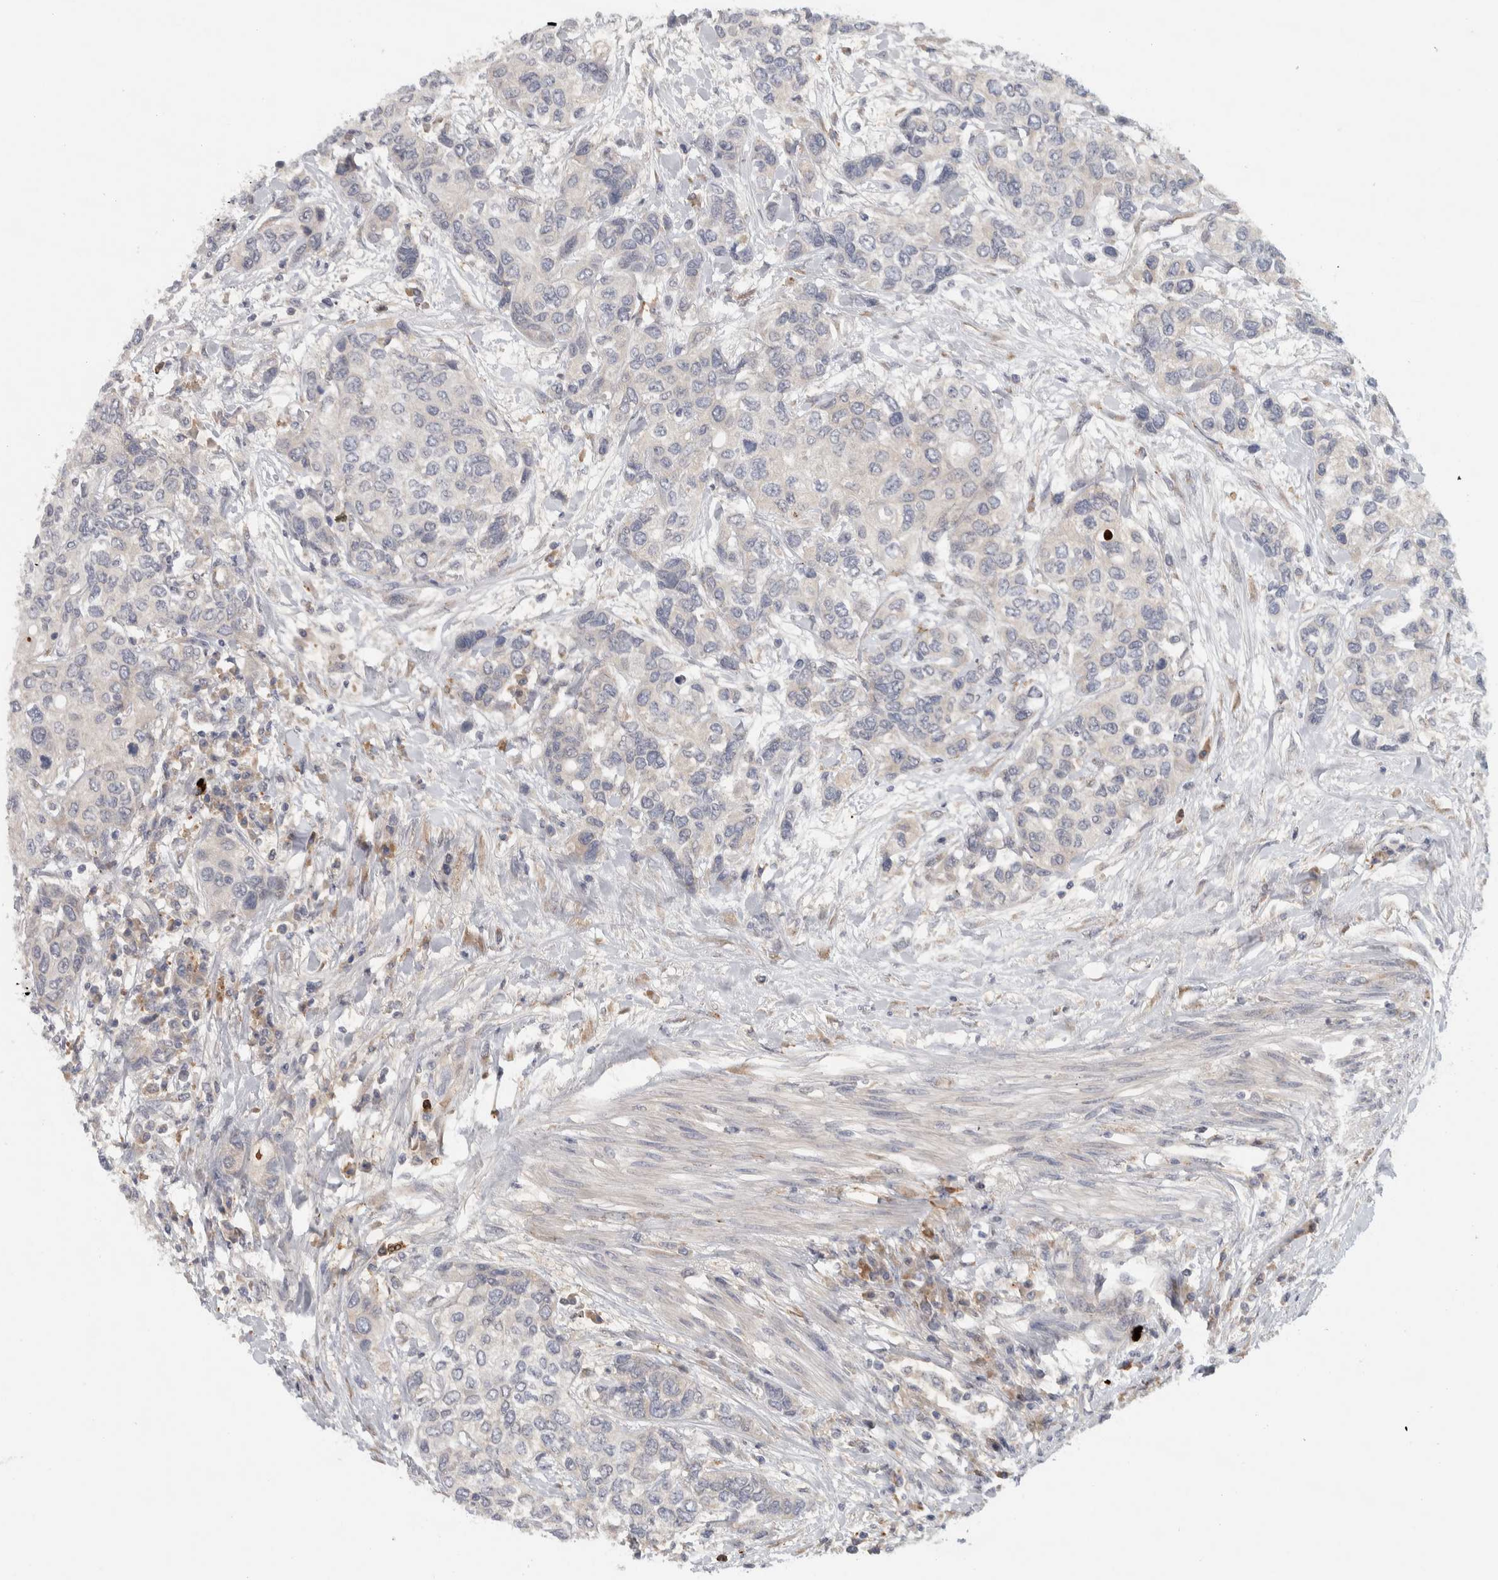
{"staining": {"intensity": "negative", "quantity": "none", "location": "none"}, "tissue": "urothelial cancer", "cell_type": "Tumor cells", "image_type": "cancer", "snomed": [{"axis": "morphology", "description": "Urothelial carcinoma, High grade"}, {"axis": "topography", "description": "Urinary bladder"}], "caption": "Tumor cells show no significant protein staining in urothelial cancer. (Stains: DAB (3,3'-diaminobenzidine) immunohistochemistry with hematoxylin counter stain, Microscopy: brightfield microscopy at high magnification).", "gene": "ADPRM", "patient": {"sex": "female", "age": 56}}